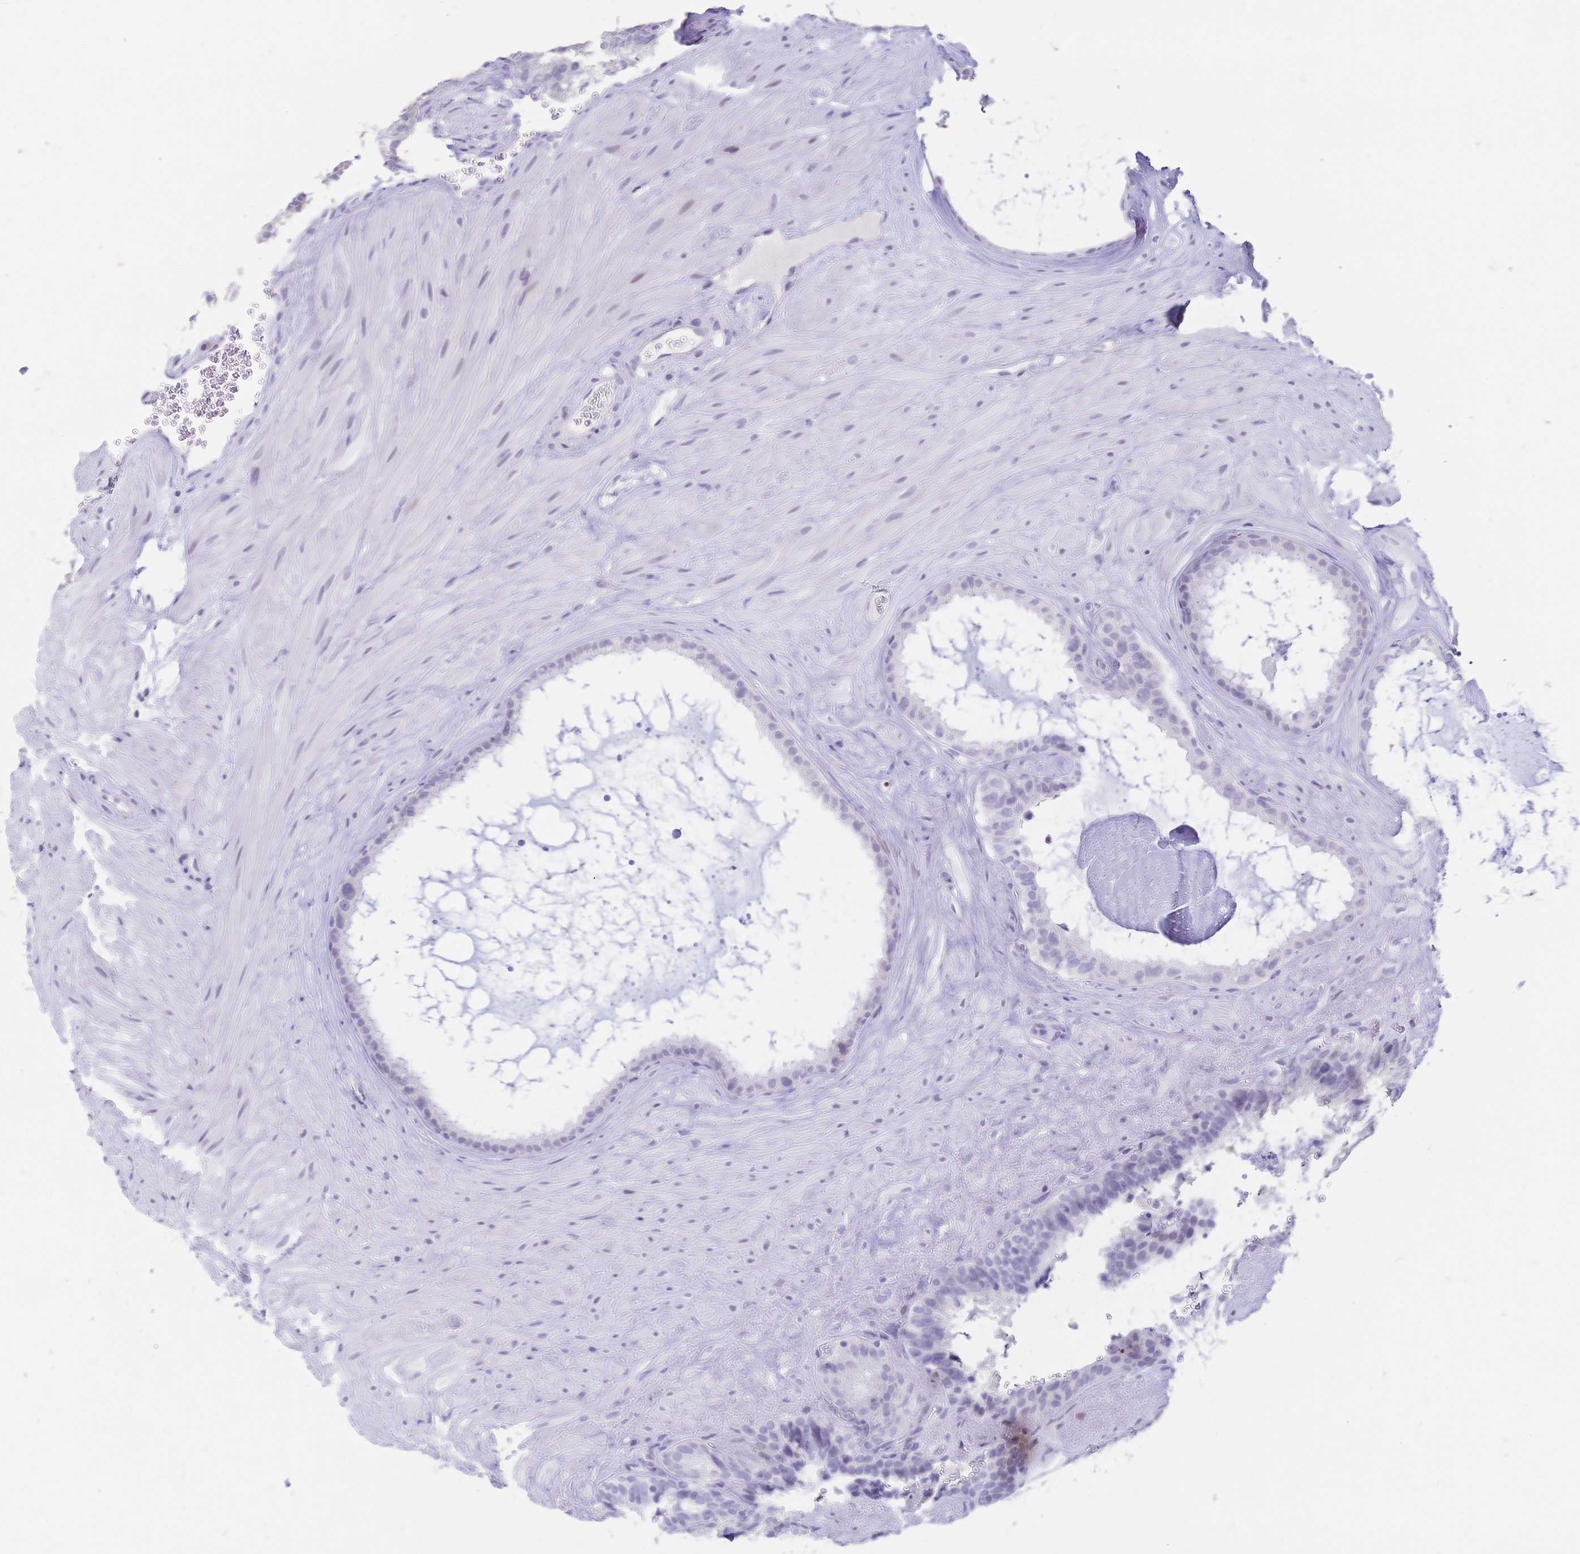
{"staining": {"intensity": "negative", "quantity": "none", "location": "none"}, "tissue": "seminal vesicle", "cell_type": "Glandular cells", "image_type": "normal", "snomed": [{"axis": "morphology", "description": "Normal tissue, NOS"}, {"axis": "topography", "description": "Seminal veicle"}], "caption": "There is no significant positivity in glandular cells of seminal vesicle. (DAB IHC visualized using brightfield microscopy, high magnification).", "gene": "CR2", "patient": {"sex": "male", "age": 60}}